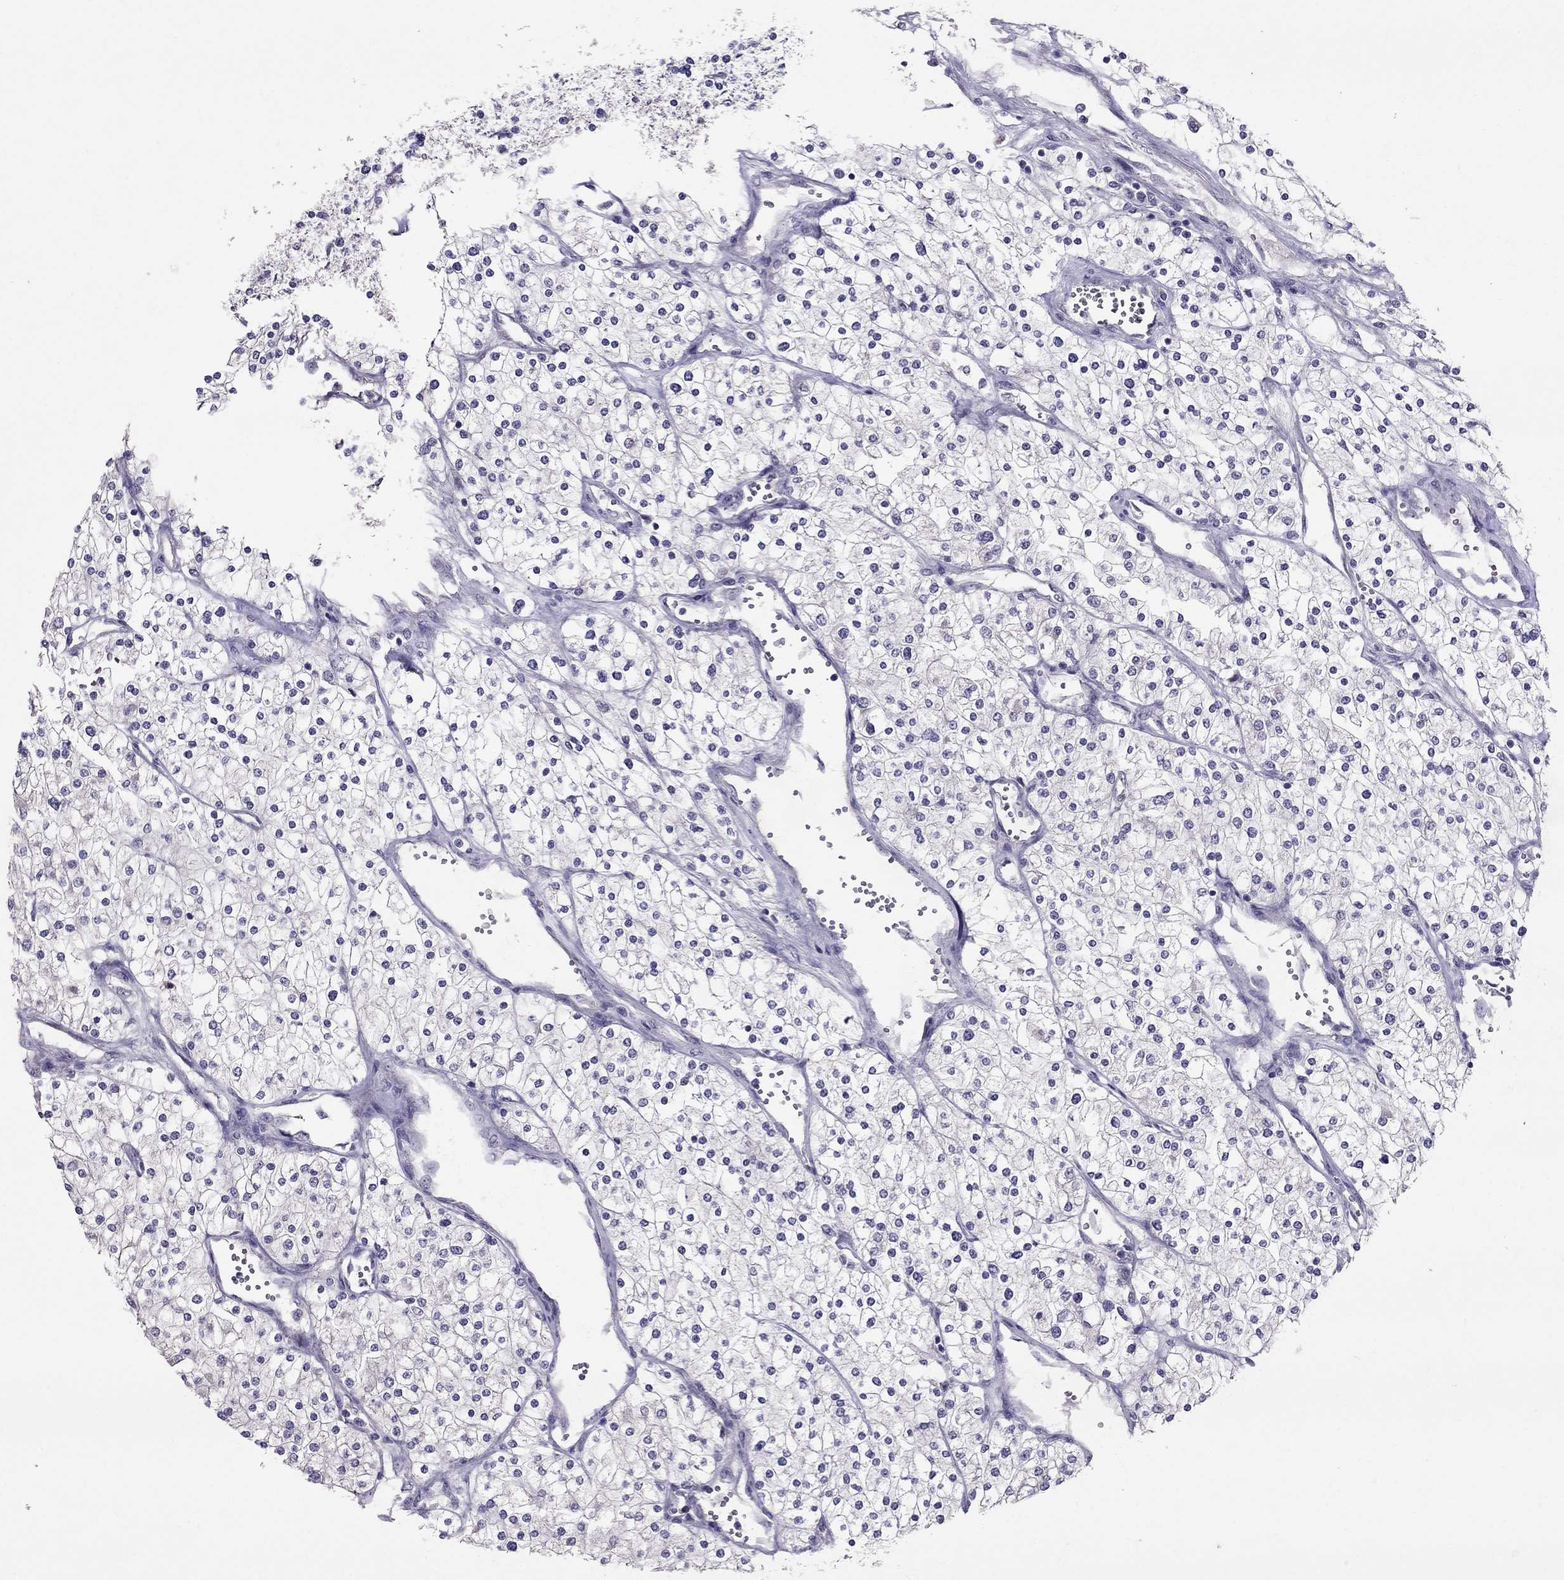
{"staining": {"intensity": "negative", "quantity": "none", "location": "none"}, "tissue": "renal cancer", "cell_type": "Tumor cells", "image_type": "cancer", "snomed": [{"axis": "morphology", "description": "Adenocarcinoma, NOS"}, {"axis": "topography", "description": "Kidney"}], "caption": "Micrograph shows no significant protein positivity in tumor cells of renal adenocarcinoma.", "gene": "LRRC46", "patient": {"sex": "male", "age": 80}}